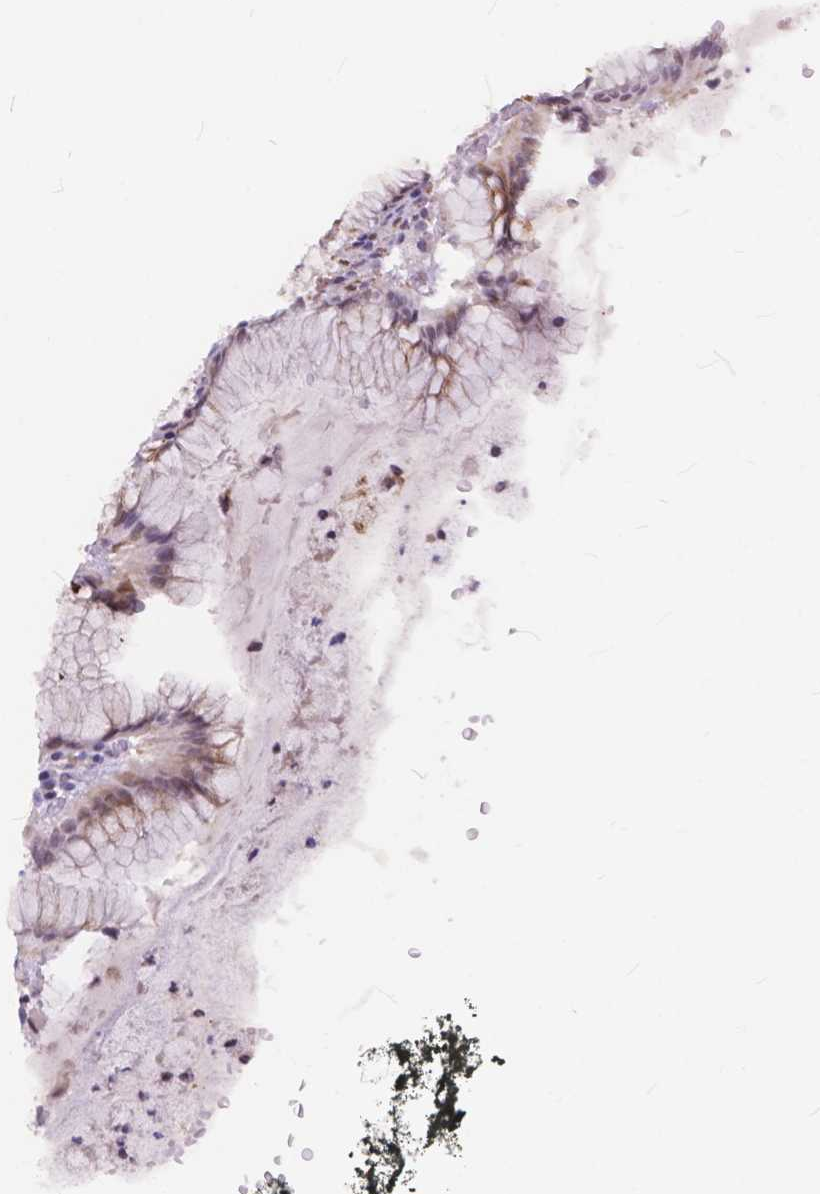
{"staining": {"intensity": "strong", "quantity": "<25%", "location": "cytoplasmic/membranous"}, "tissue": "stomach", "cell_type": "Glandular cells", "image_type": "normal", "snomed": [{"axis": "morphology", "description": "Normal tissue, NOS"}, {"axis": "topography", "description": "Stomach"}], "caption": "Strong cytoplasmic/membranous staining is identified in approximately <25% of glandular cells in normal stomach.", "gene": "MAN2C1", "patient": {"sex": "male", "age": 55}}